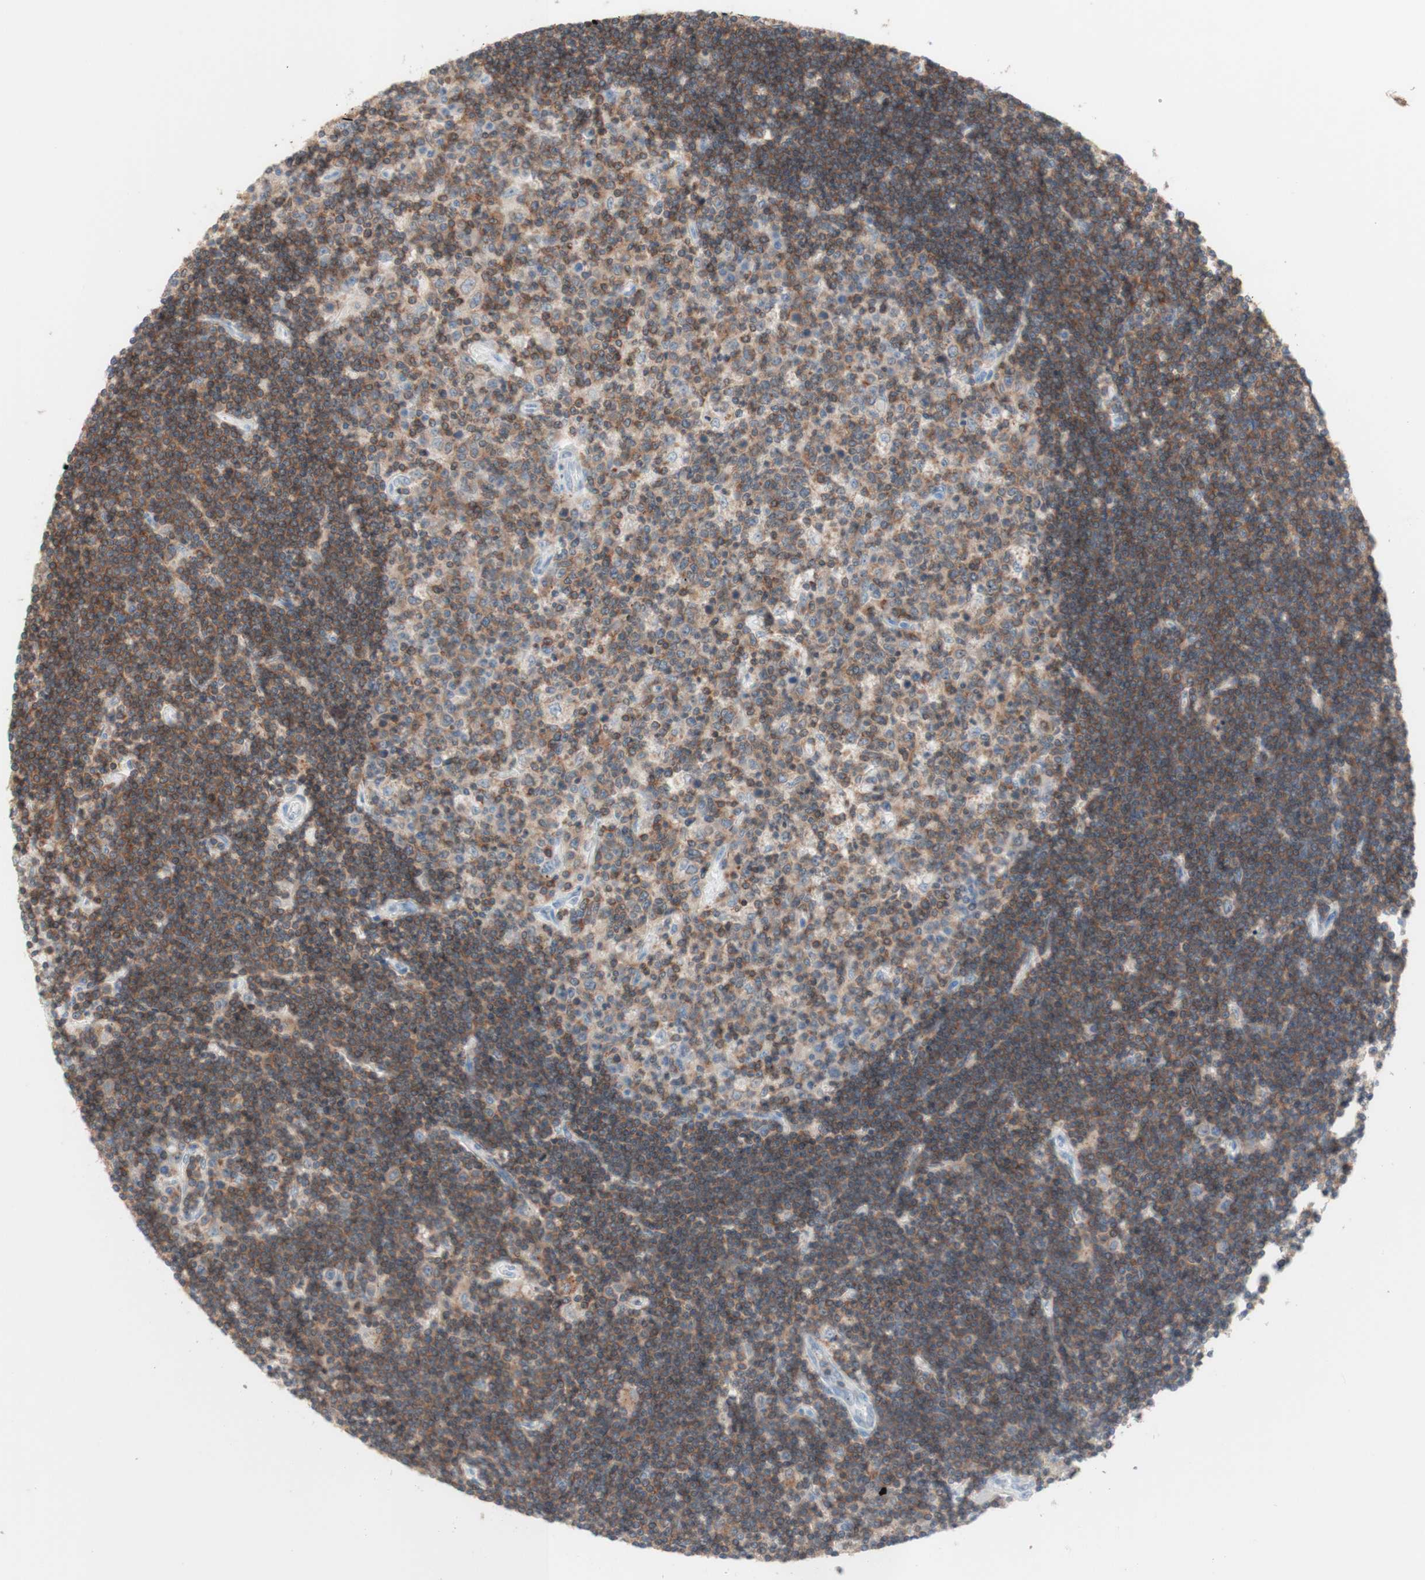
{"staining": {"intensity": "moderate", "quantity": ">75%", "location": "cytoplasmic/membranous"}, "tissue": "lymphoma", "cell_type": "Tumor cells", "image_type": "cancer", "snomed": [{"axis": "morphology", "description": "Malignant lymphoma, non-Hodgkin's type, Low grade"}, {"axis": "topography", "description": "Spleen"}], "caption": "Immunohistochemistry (IHC) photomicrograph of malignant lymphoma, non-Hodgkin's type (low-grade) stained for a protein (brown), which demonstrates medium levels of moderate cytoplasmic/membranous expression in approximately >75% of tumor cells.", "gene": "SPINK6", "patient": {"sex": "male", "age": 76}}